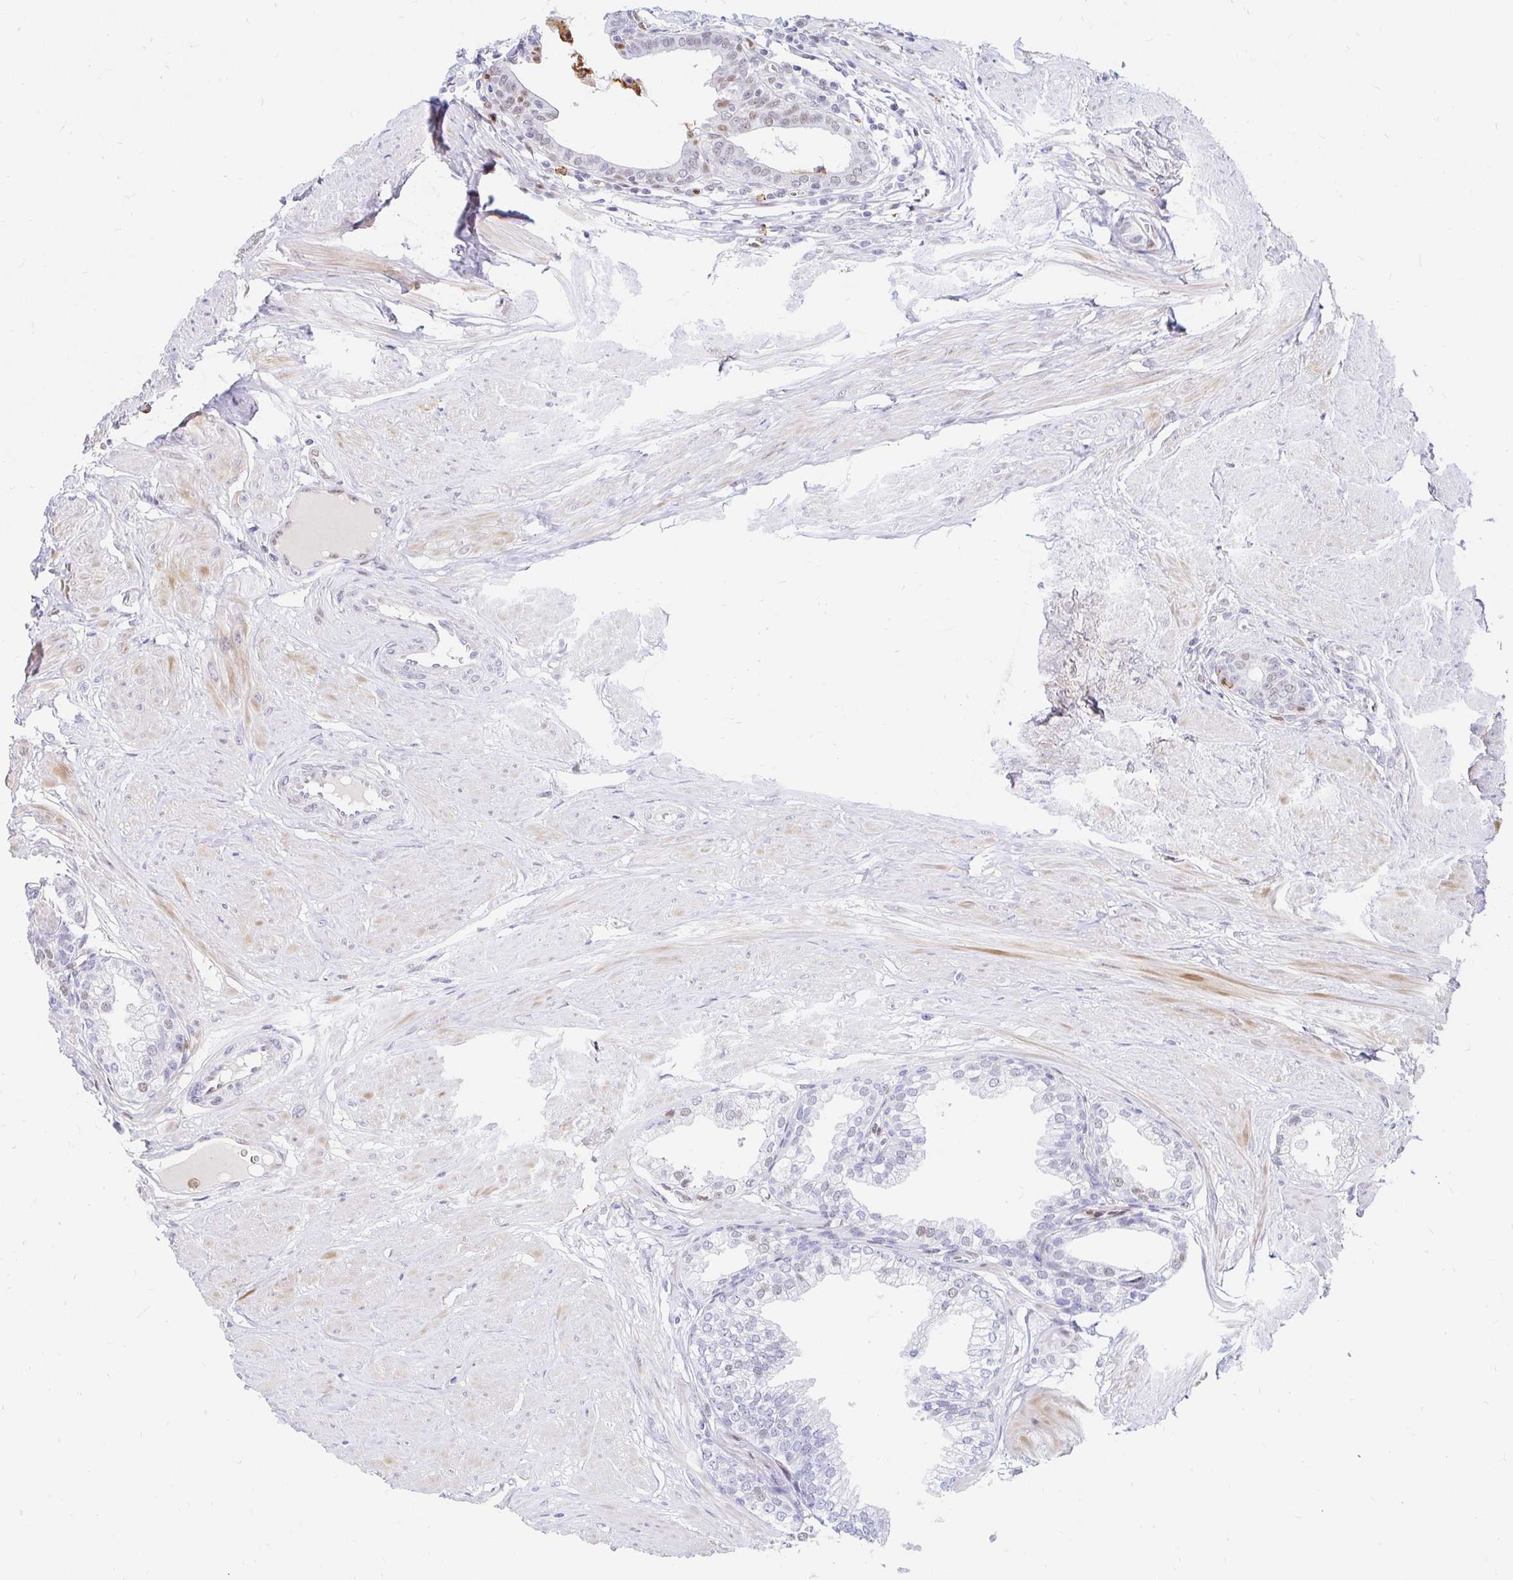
{"staining": {"intensity": "weak", "quantity": "<25%", "location": "nuclear"}, "tissue": "prostate", "cell_type": "Glandular cells", "image_type": "normal", "snomed": [{"axis": "morphology", "description": "Normal tissue, NOS"}, {"axis": "topography", "description": "Prostate"}, {"axis": "topography", "description": "Peripheral nerve tissue"}], "caption": "Prostate was stained to show a protein in brown. There is no significant staining in glandular cells. Brightfield microscopy of immunohistochemistry stained with DAB (brown) and hematoxylin (blue), captured at high magnification.", "gene": "HINFP", "patient": {"sex": "male", "age": 55}}